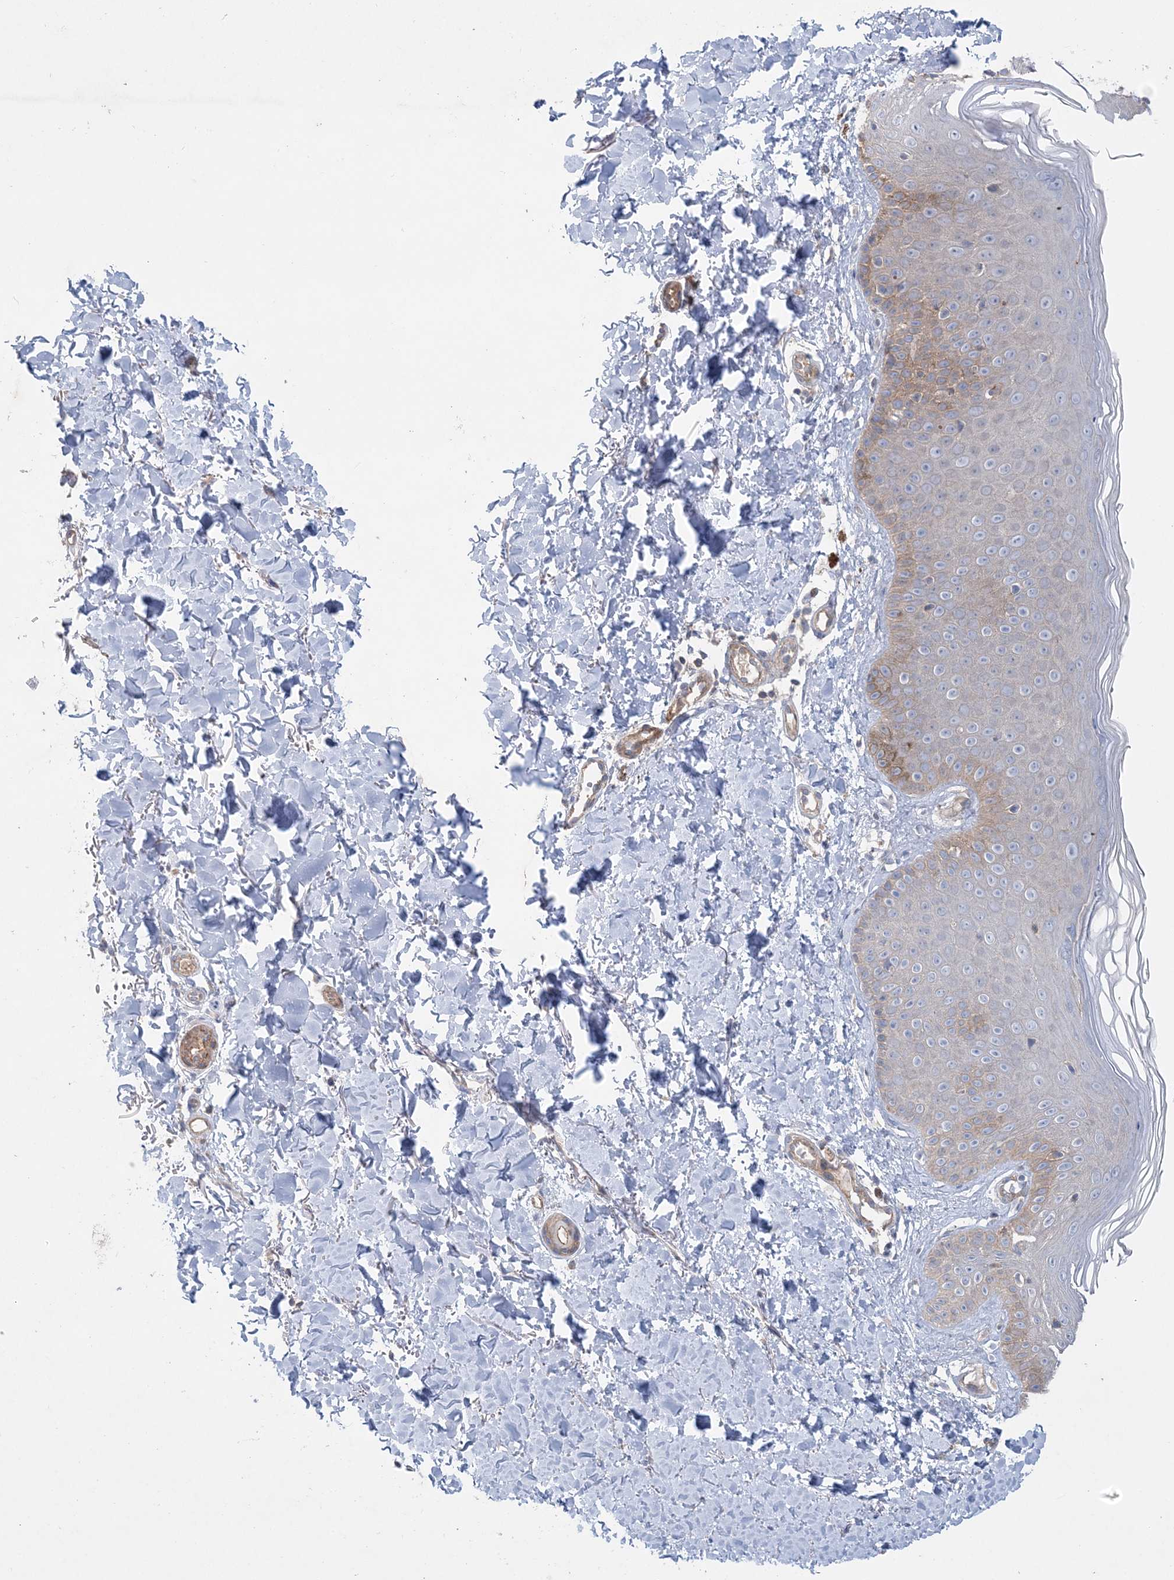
{"staining": {"intensity": "negative", "quantity": "none", "location": "none"}, "tissue": "skin", "cell_type": "Fibroblasts", "image_type": "normal", "snomed": [{"axis": "morphology", "description": "Normal tissue, NOS"}, {"axis": "topography", "description": "Skin"}], "caption": "Protein analysis of unremarkable skin reveals no significant expression in fibroblasts. The staining is performed using DAB (3,3'-diaminobenzidine) brown chromogen with nuclei counter-stained in using hematoxylin.", "gene": "PIGC", "patient": {"sex": "male", "age": 52}}